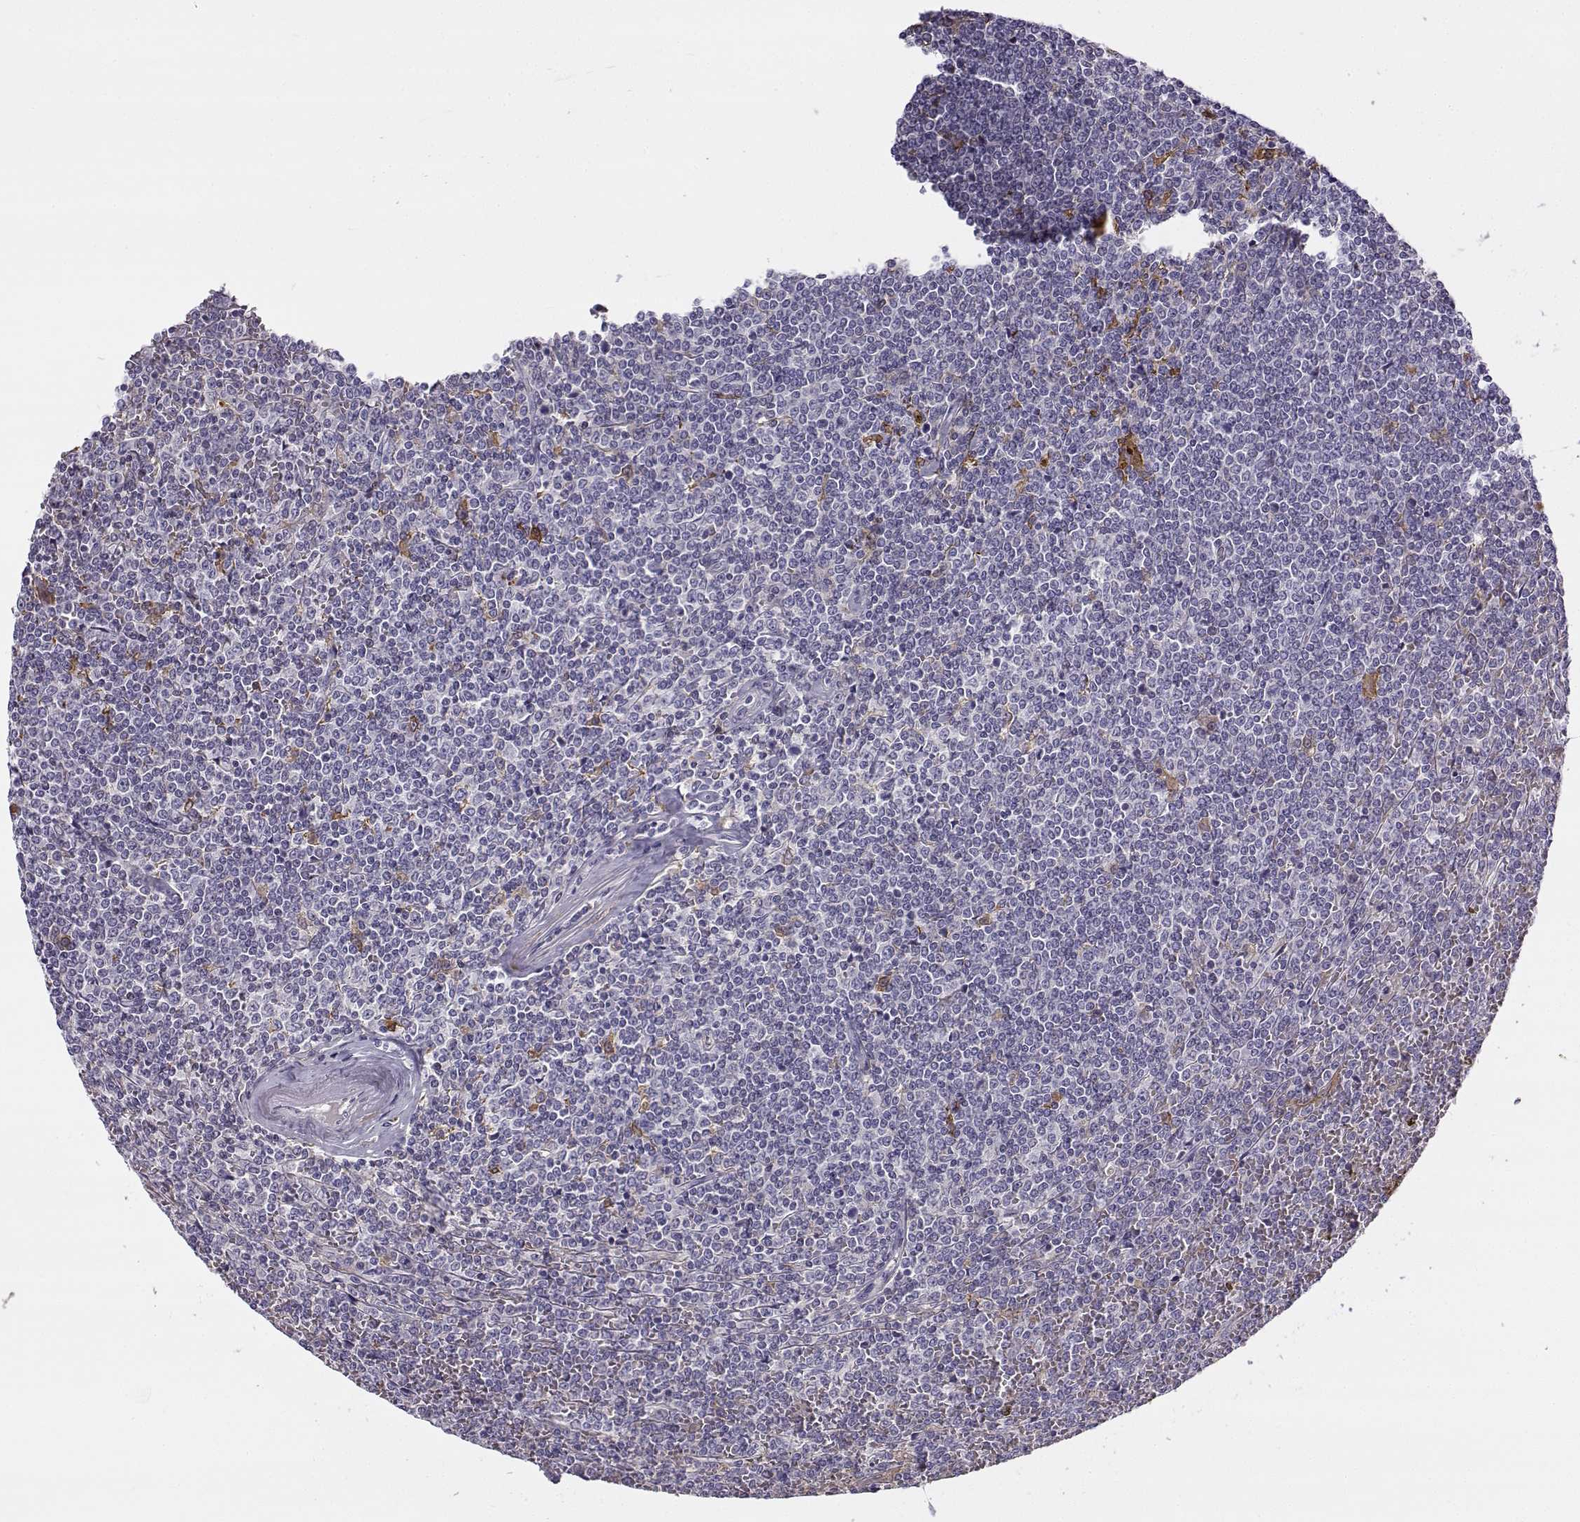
{"staining": {"intensity": "negative", "quantity": "none", "location": "none"}, "tissue": "lymphoma", "cell_type": "Tumor cells", "image_type": "cancer", "snomed": [{"axis": "morphology", "description": "Malignant lymphoma, non-Hodgkin's type, Low grade"}, {"axis": "topography", "description": "Spleen"}], "caption": "This photomicrograph is of lymphoma stained with IHC to label a protein in brown with the nuclei are counter-stained blue. There is no staining in tumor cells.", "gene": "UCP3", "patient": {"sex": "female", "age": 19}}